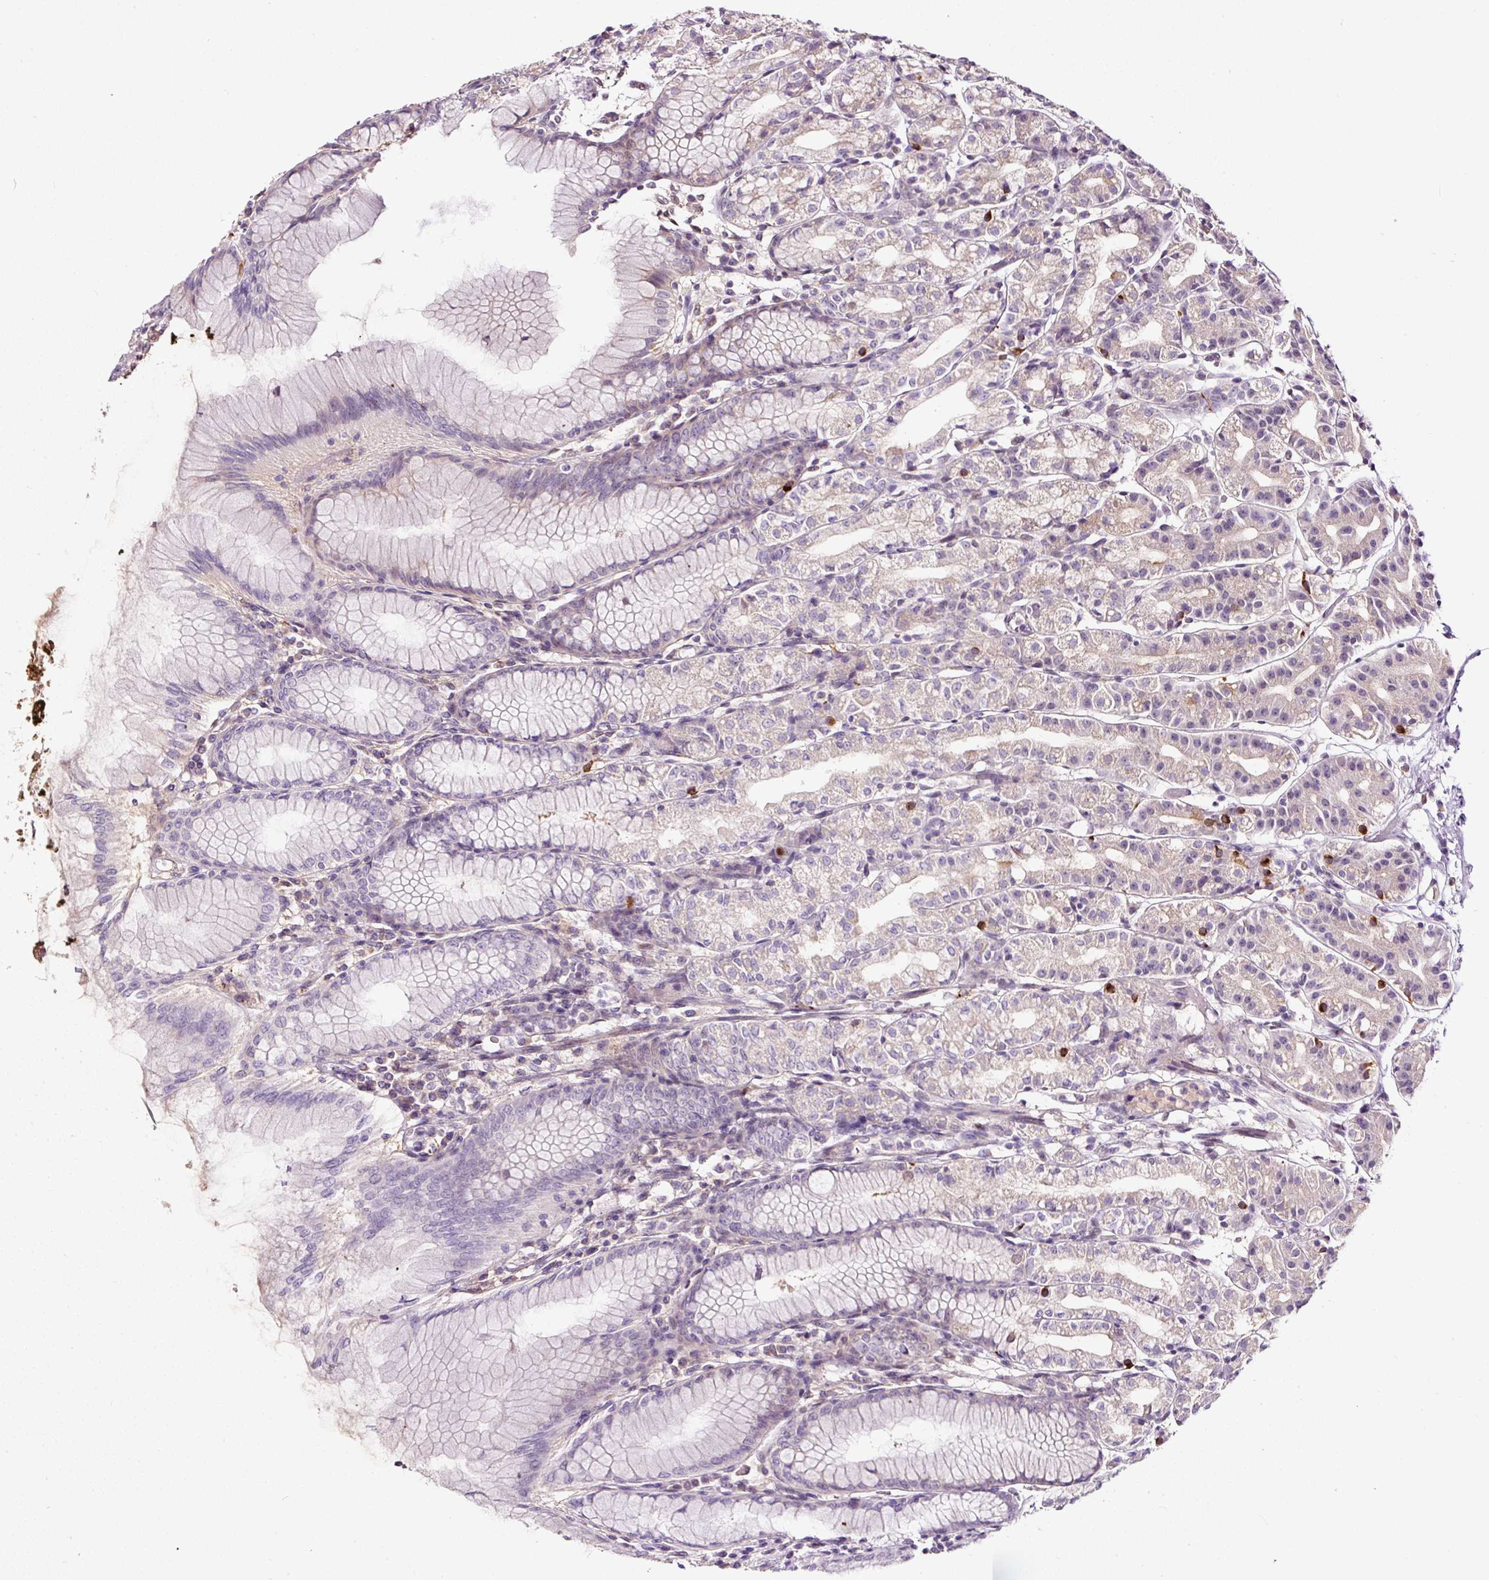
{"staining": {"intensity": "weak", "quantity": "<25%", "location": "cytoplasmic/membranous"}, "tissue": "stomach", "cell_type": "Glandular cells", "image_type": "normal", "snomed": [{"axis": "morphology", "description": "Normal tissue, NOS"}, {"axis": "topography", "description": "Stomach"}], "caption": "Glandular cells show no significant expression in benign stomach. Brightfield microscopy of immunohistochemistry stained with DAB (3,3'-diaminobenzidine) (brown) and hematoxylin (blue), captured at high magnification.", "gene": "LRRC24", "patient": {"sex": "female", "age": 57}}